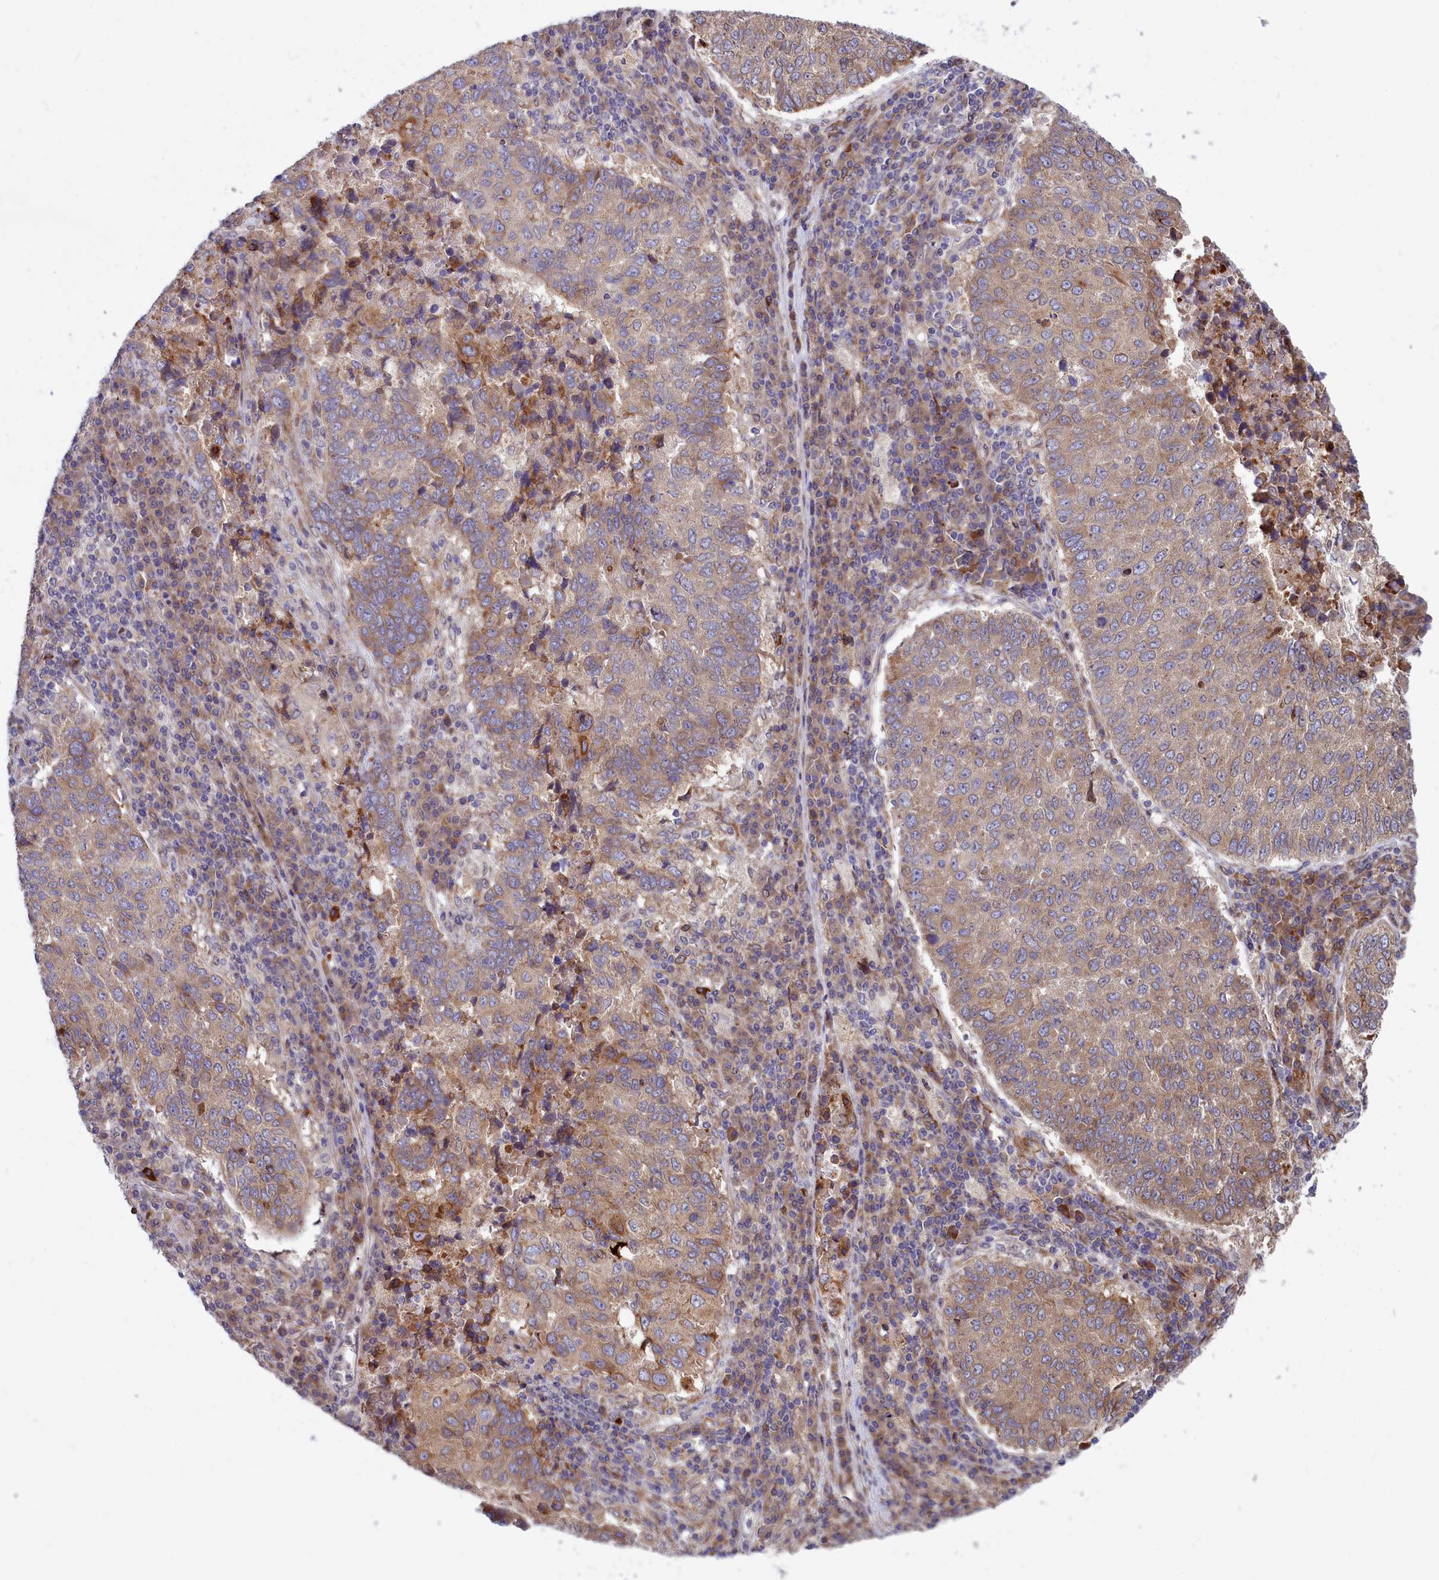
{"staining": {"intensity": "moderate", "quantity": "25%-75%", "location": "cytoplasmic/membranous"}, "tissue": "lung cancer", "cell_type": "Tumor cells", "image_type": "cancer", "snomed": [{"axis": "morphology", "description": "Squamous cell carcinoma, NOS"}, {"axis": "topography", "description": "Lung"}], "caption": "The photomicrograph exhibits immunohistochemical staining of lung squamous cell carcinoma. There is moderate cytoplasmic/membranous staining is appreciated in about 25%-75% of tumor cells. The protein of interest is stained brown, and the nuclei are stained in blue (DAB (3,3'-diaminobenzidine) IHC with brightfield microscopy, high magnification).", "gene": "RAPGEF4", "patient": {"sex": "male", "age": 73}}